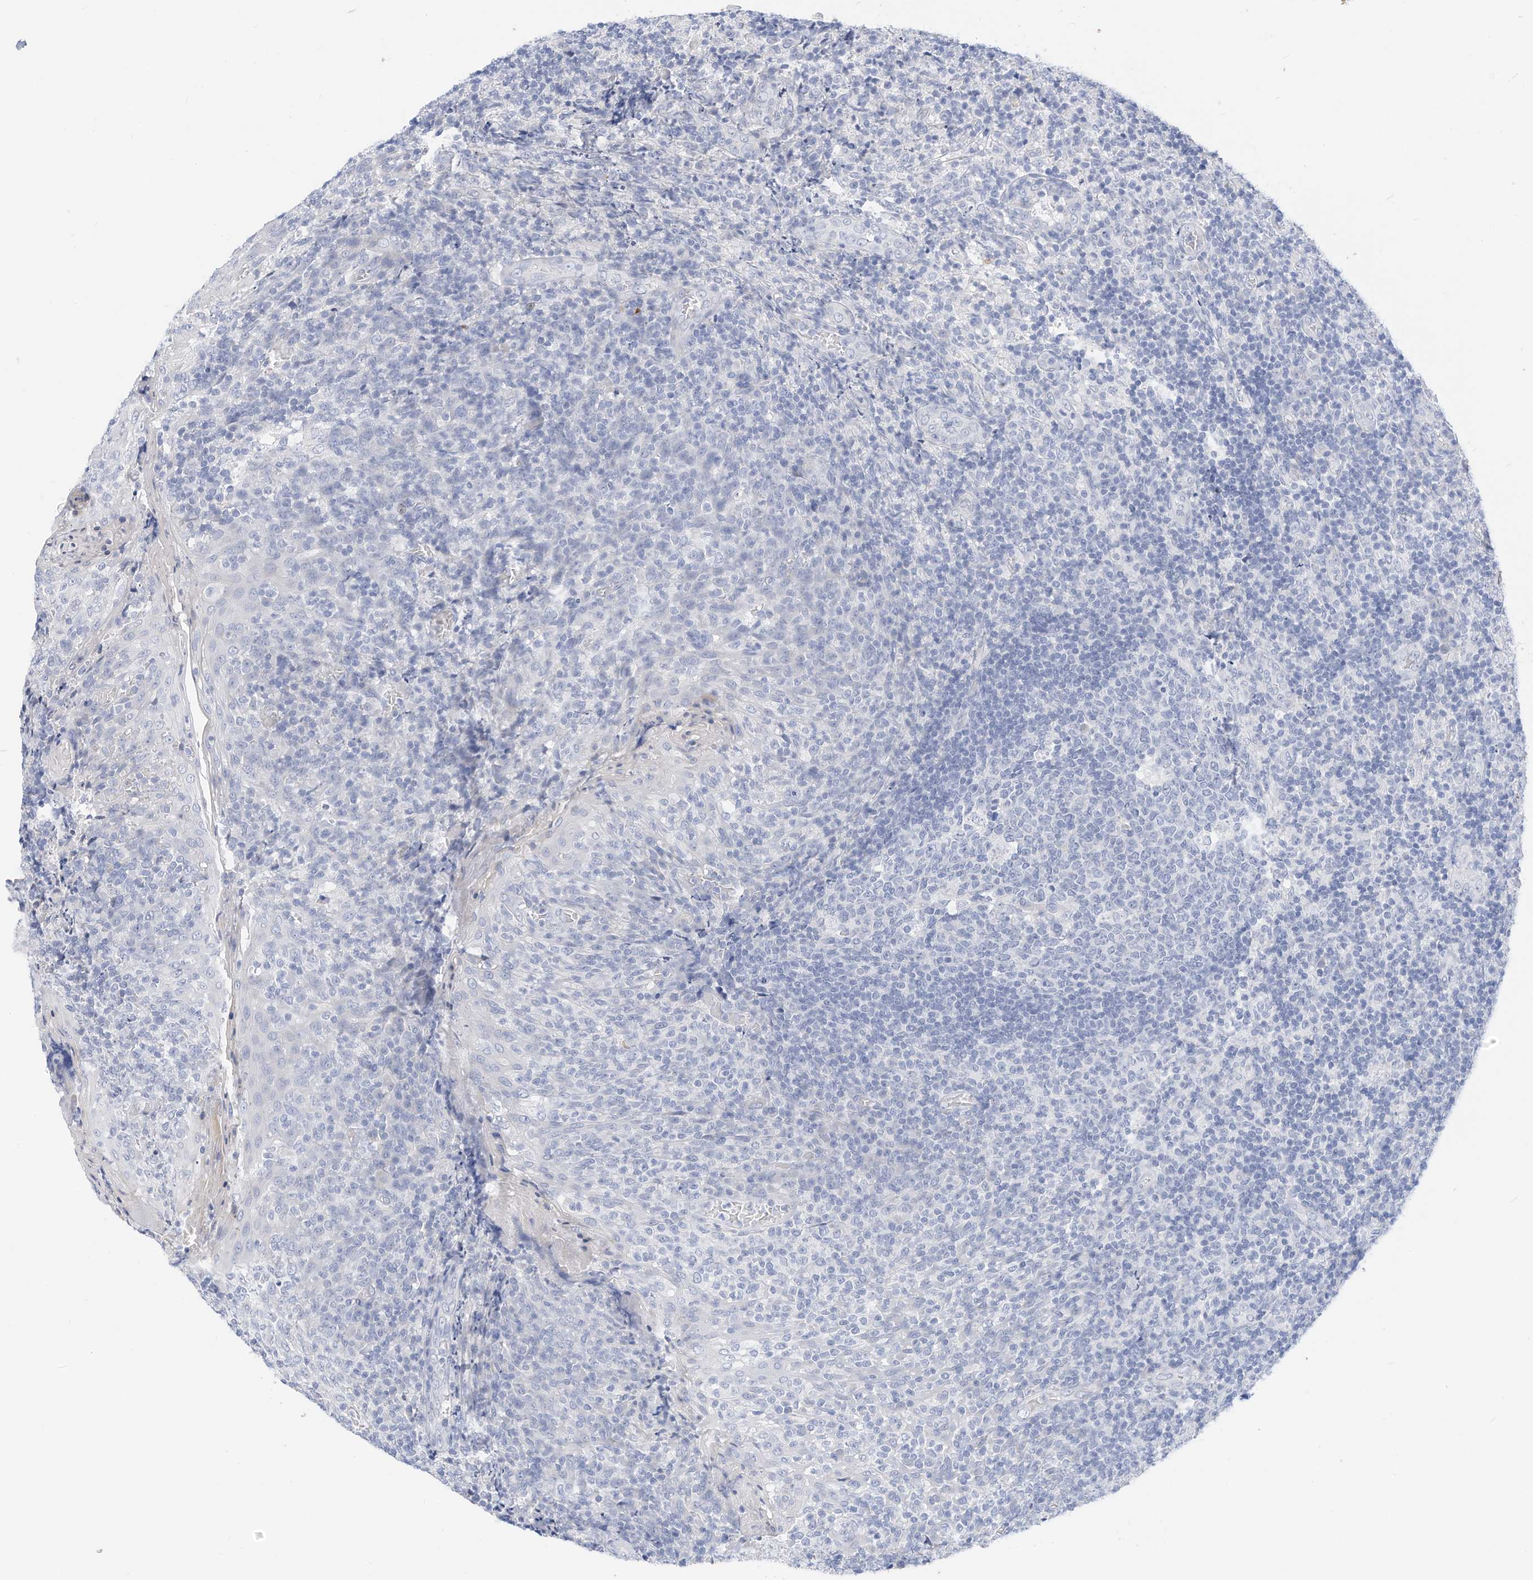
{"staining": {"intensity": "negative", "quantity": "none", "location": "none"}, "tissue": "tonsil", "cell_type": "Germinal center cells", "image_type": "normal", "snomed": [{"axis": "morphology", "description": "Normal tissue, NOS"}, {"axis": "topography", "description": "Tonsil"}], "caption": "Immunohistochemistry (IHC) of unremarkable tonsil shows no expression in germinal center cells.", "gene": "SPOCD1", "patient": {"sex": "female", "age": 19}}